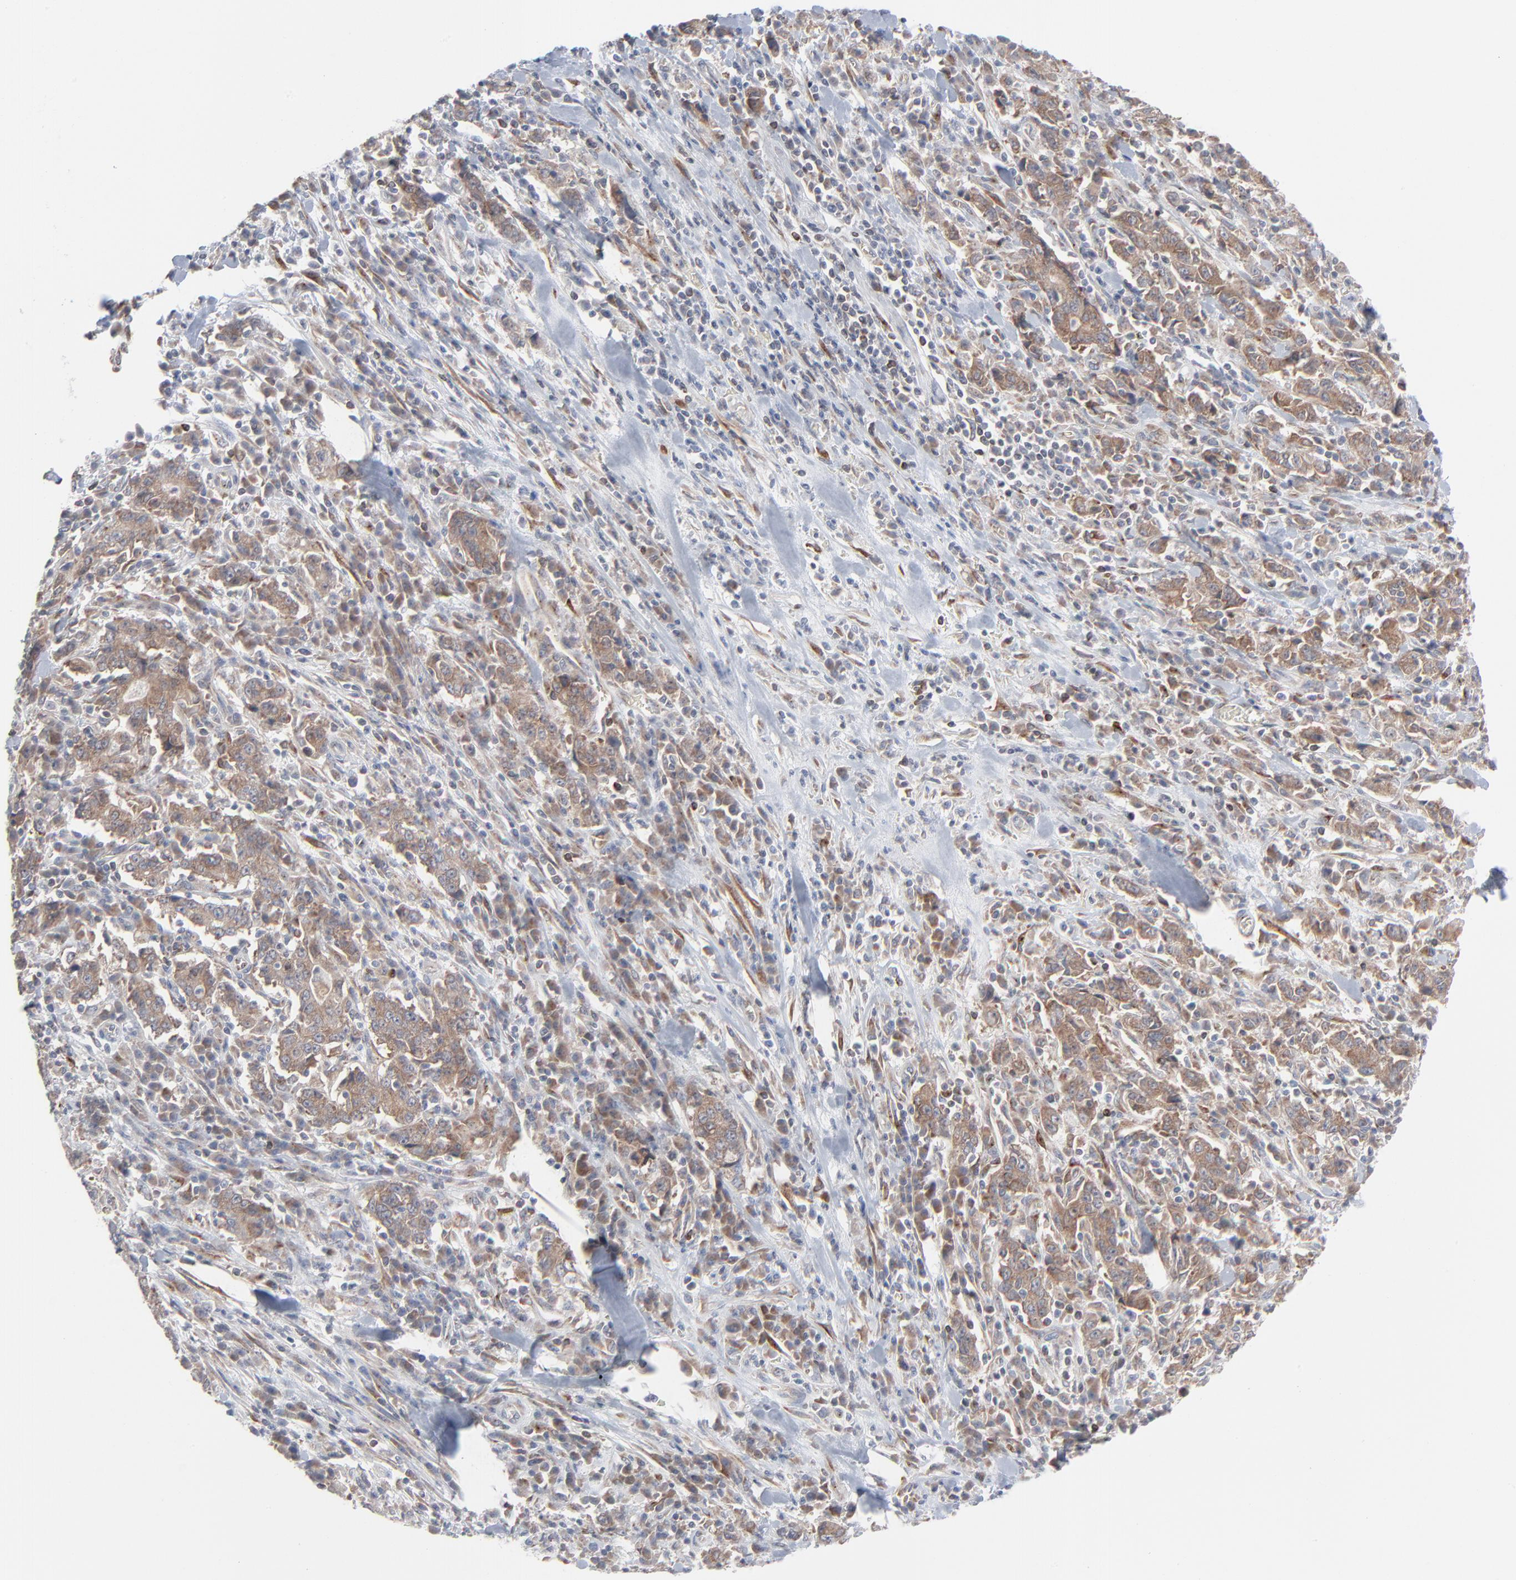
{"staining": {"intensity": "moderate", "quantity": ">75%", "location": "cytoplasmic/membranous"}, "tissue": "stomach cancer", "cell_type": "Tumor cells", "image_type": "cancer", "snomed": [{"axis": "morphology", "description": "Normal tissue, NOS"}, {"axis": "morphology", "description": "Adenocarcinoma, NOS"}, {"axis": "topography", "description": "Stomach, upper"}, {"axis": "topography", "description": "Stomach"}], "caption": "Adenocarcinoma (stomach) stained for a protein (brown) reveals moderate cytoplasmic/membranous positive positivity in about >75% of tumor cells.", "gene": "KDSR", "patient": {"sex": "male", "age": 59}}